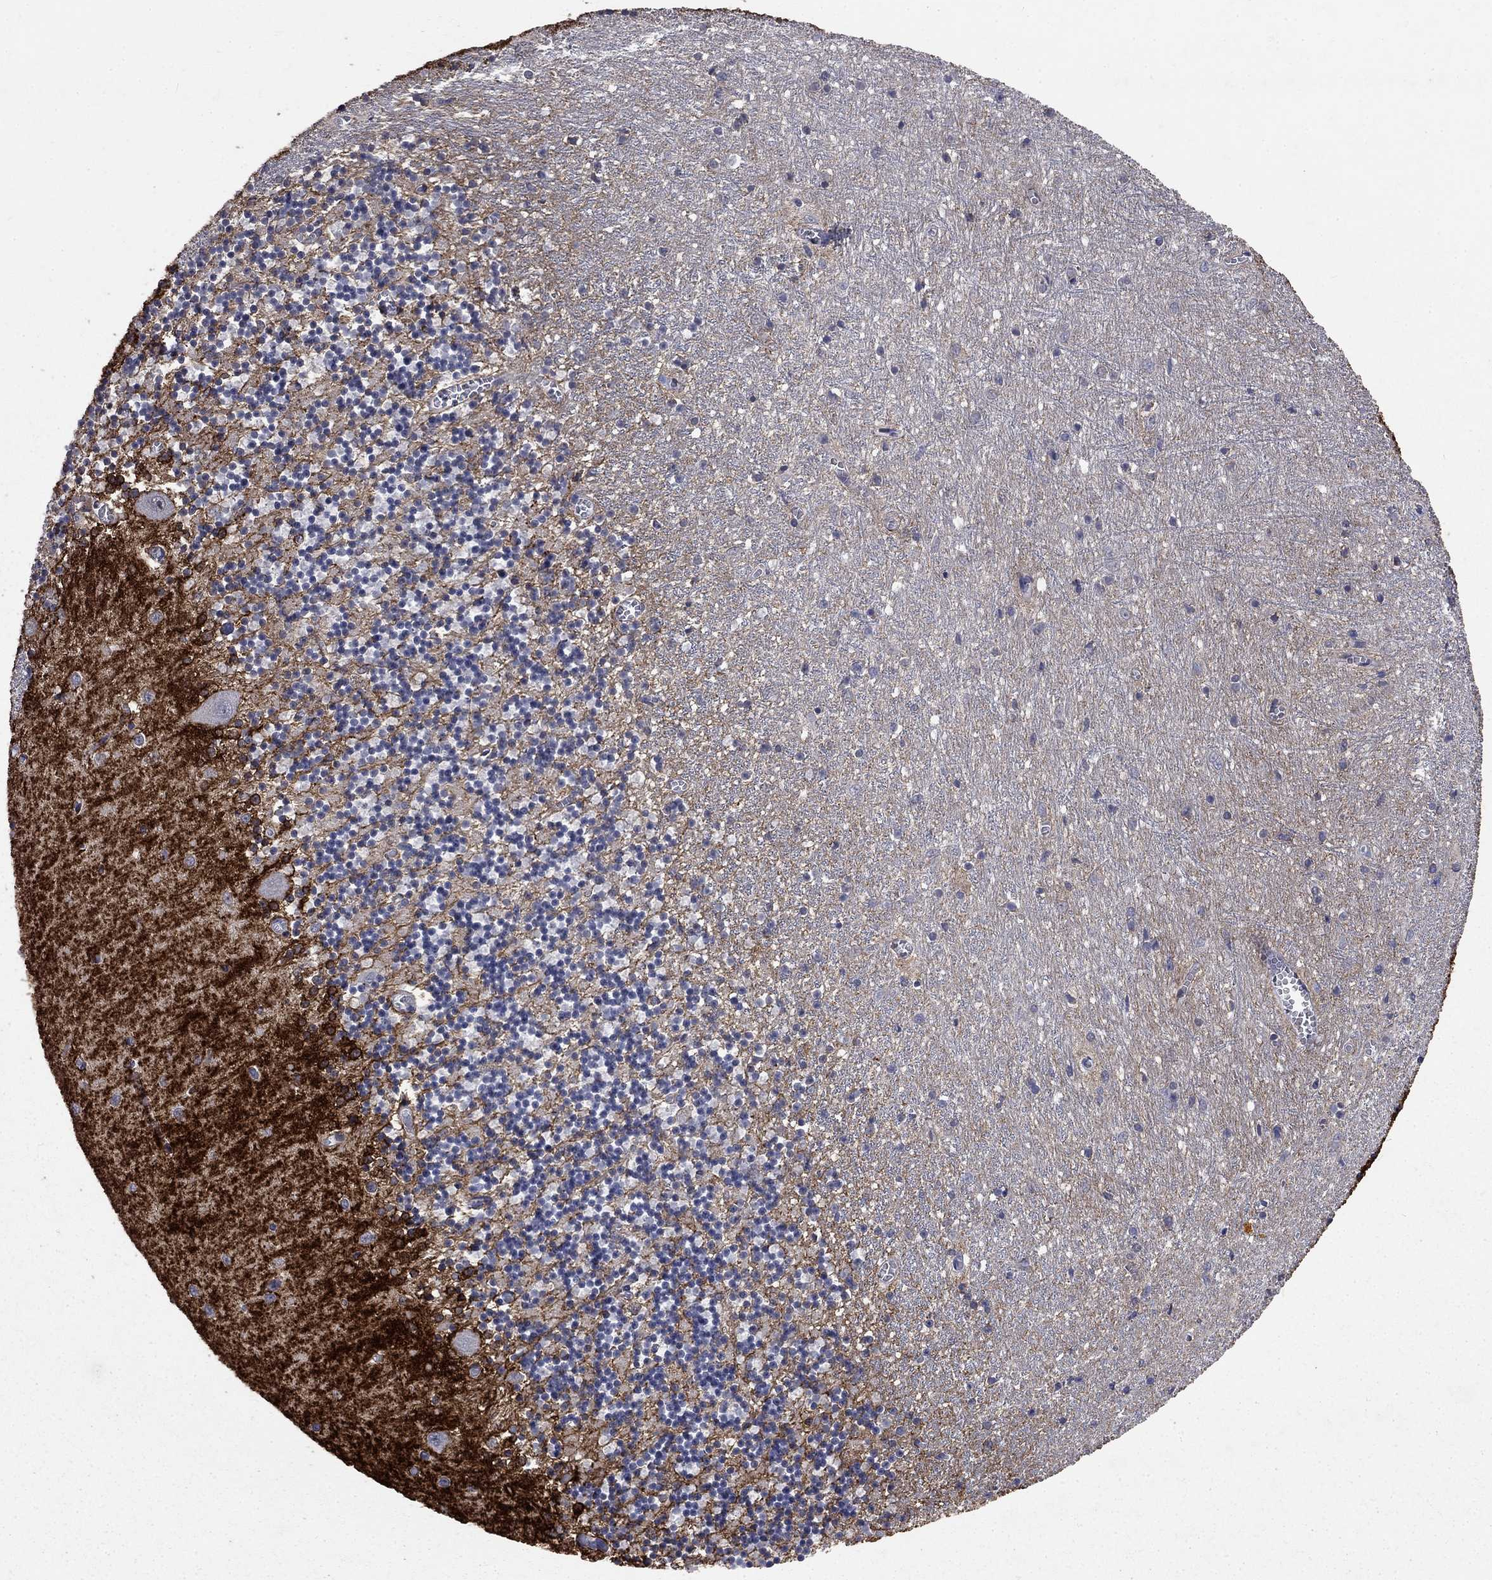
{"staining": {"intensity": "negative", "quantity": "none", "location": "none"}, "tissue": "cerebellum", "cell_type": "Cells in granular layer", "image_type": "normal", "snomed": [{"axis": "morphology", "description": "Normal tissue, NOS"}, {"axis": "topography", "description": "Cerebellum"}], "caption": "This is a image of immunohistochemistry (IHC) staining of unremarkable cerebellum, which shows no positivity in cells in granular layer.", "gene": "CHST5", "patient": {"sex": "female", "age": 64}}